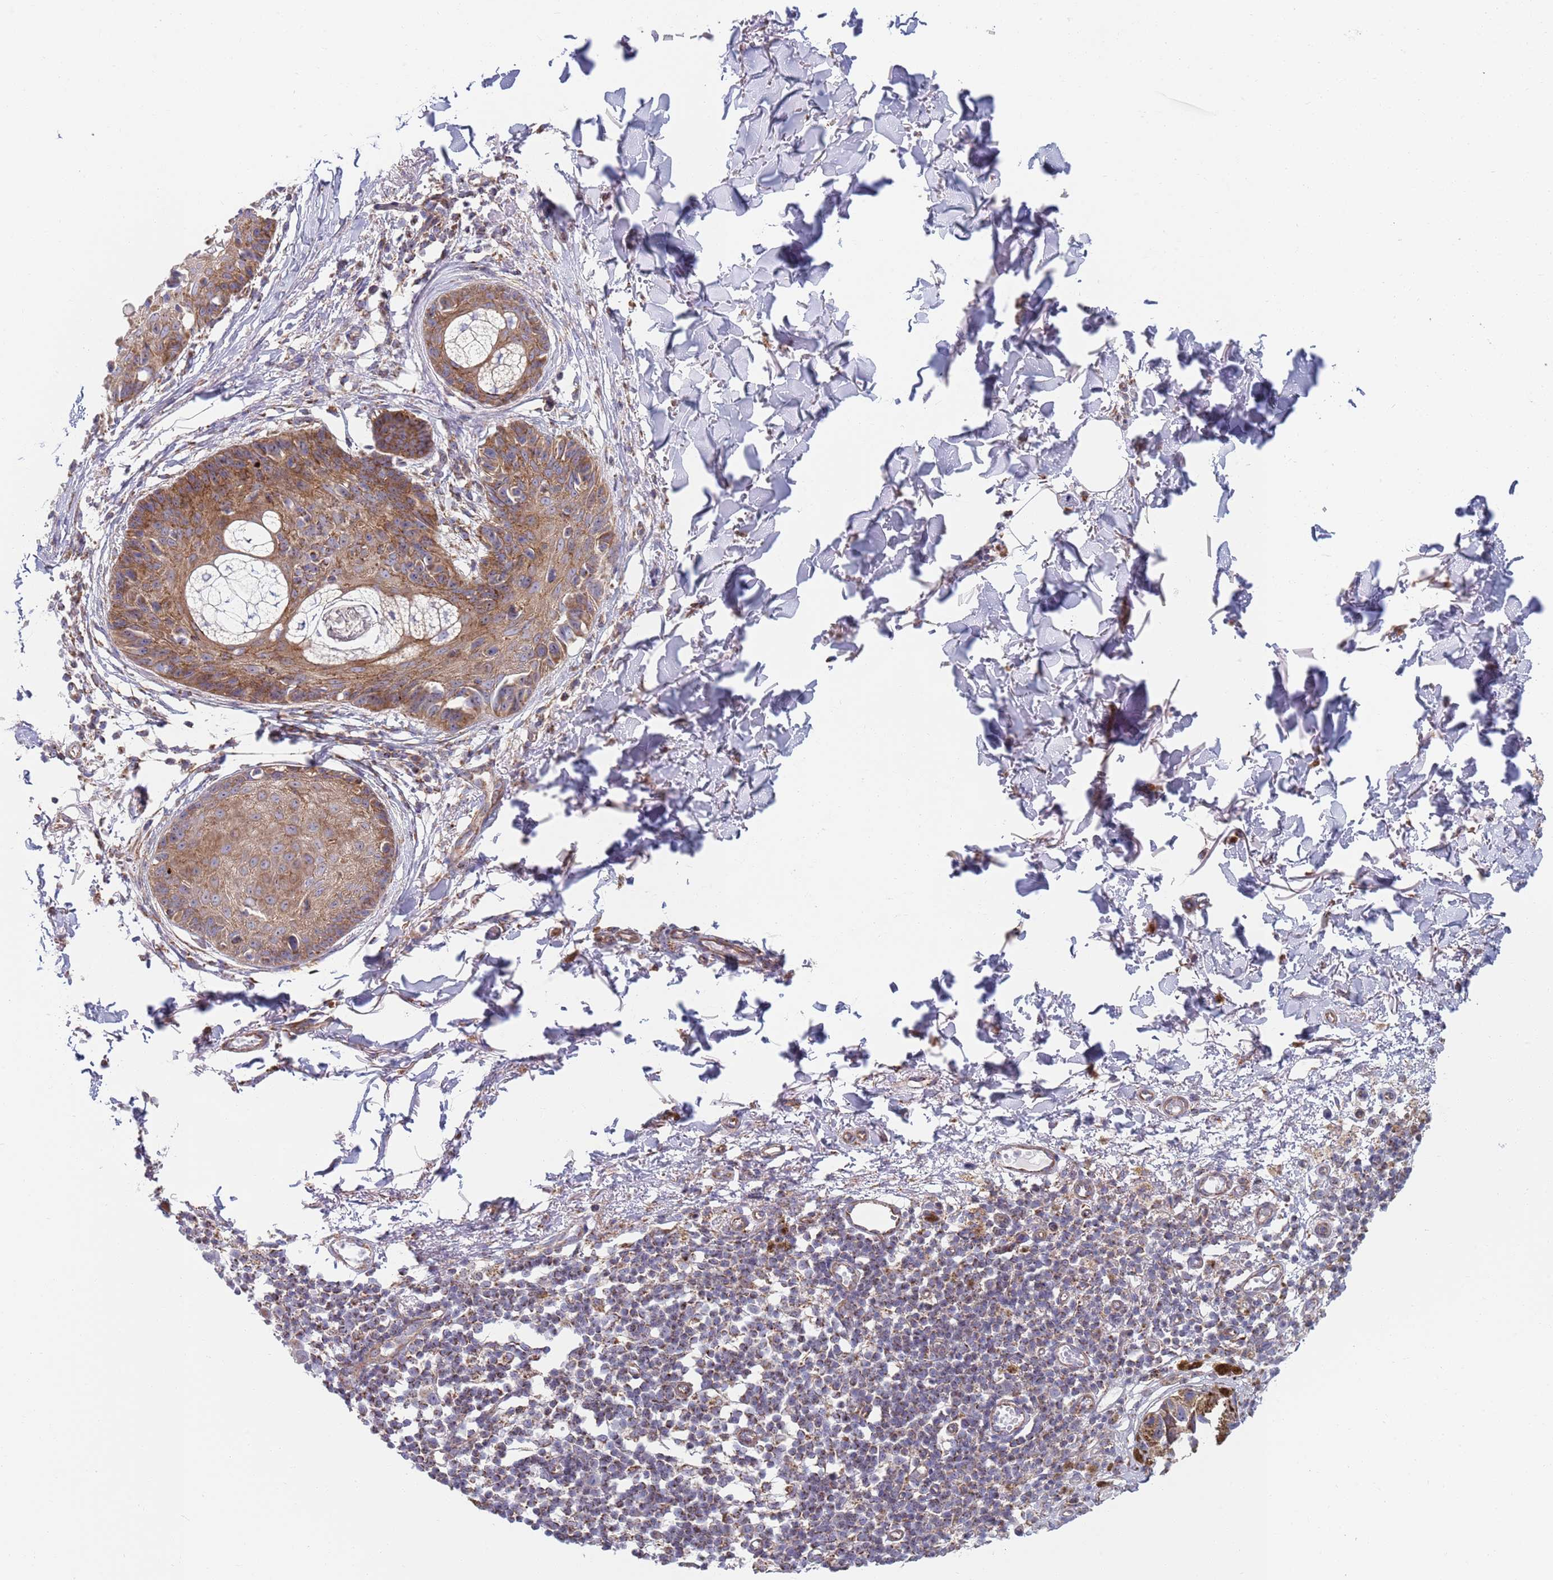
{"staining": {"intensity": "moderate", "quantity": ">75%", "location": "cytoplasmic/membranous"}, "tissue": "melanoma", "cell_type": "Tumor cells", "image_type": "cancer", "snomed": [{"axis": "morphology", "description": "Malignant melanoma, NOS"}, {"axis": "topography", "description": "Skin"}], "caption": "This is an image of immunohistochemistry (IHC) staining of malignant melanoma, which shows moderate expression in the cytoplasmic/membranous of tumor cells.", "gene": "PWWP3A", "patient": {"sex": "male", "age": 73}}